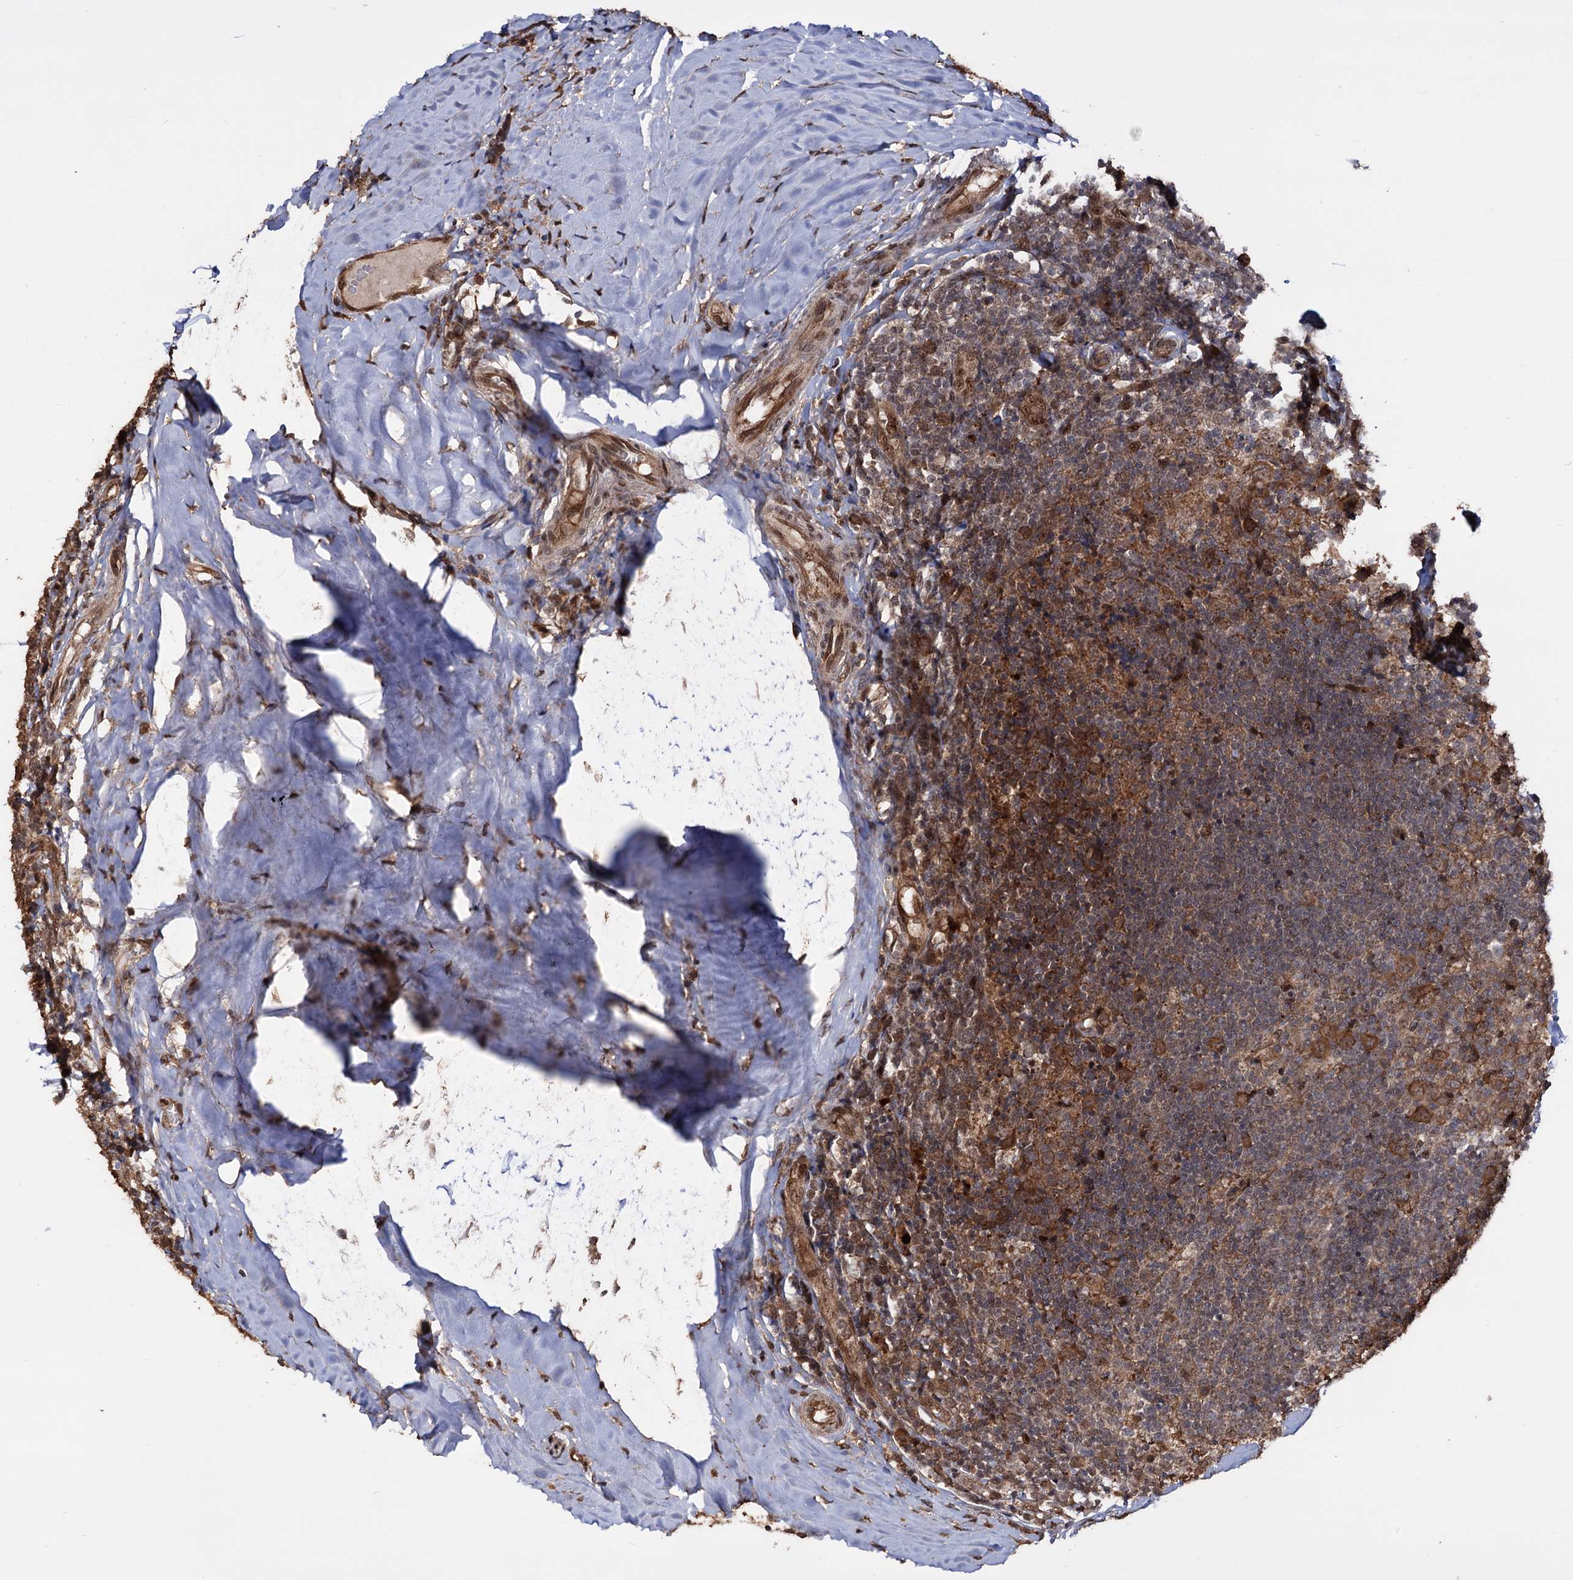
{"staining": {"intensity": "moderate", "quantity": "25%-75%", "location": "cytoplasmic/membranous,nuclear"}, "tissue": "tonsil", "cell_type": "Germinal center cells", "image_type": "normal", "snomed": [{"axis": "morphology", "description": "Normal tissue, NOS"}, {"axis": "topography", "description": "Tonsil"}], "caption": "Moderate cytoplasmic/membranous,nuclear protein positivity is appreciated in about 25%-75% of germinal center cells in tonsil.", "gene": "PIGB", "patient": {"sex": "female", "age": 19}}